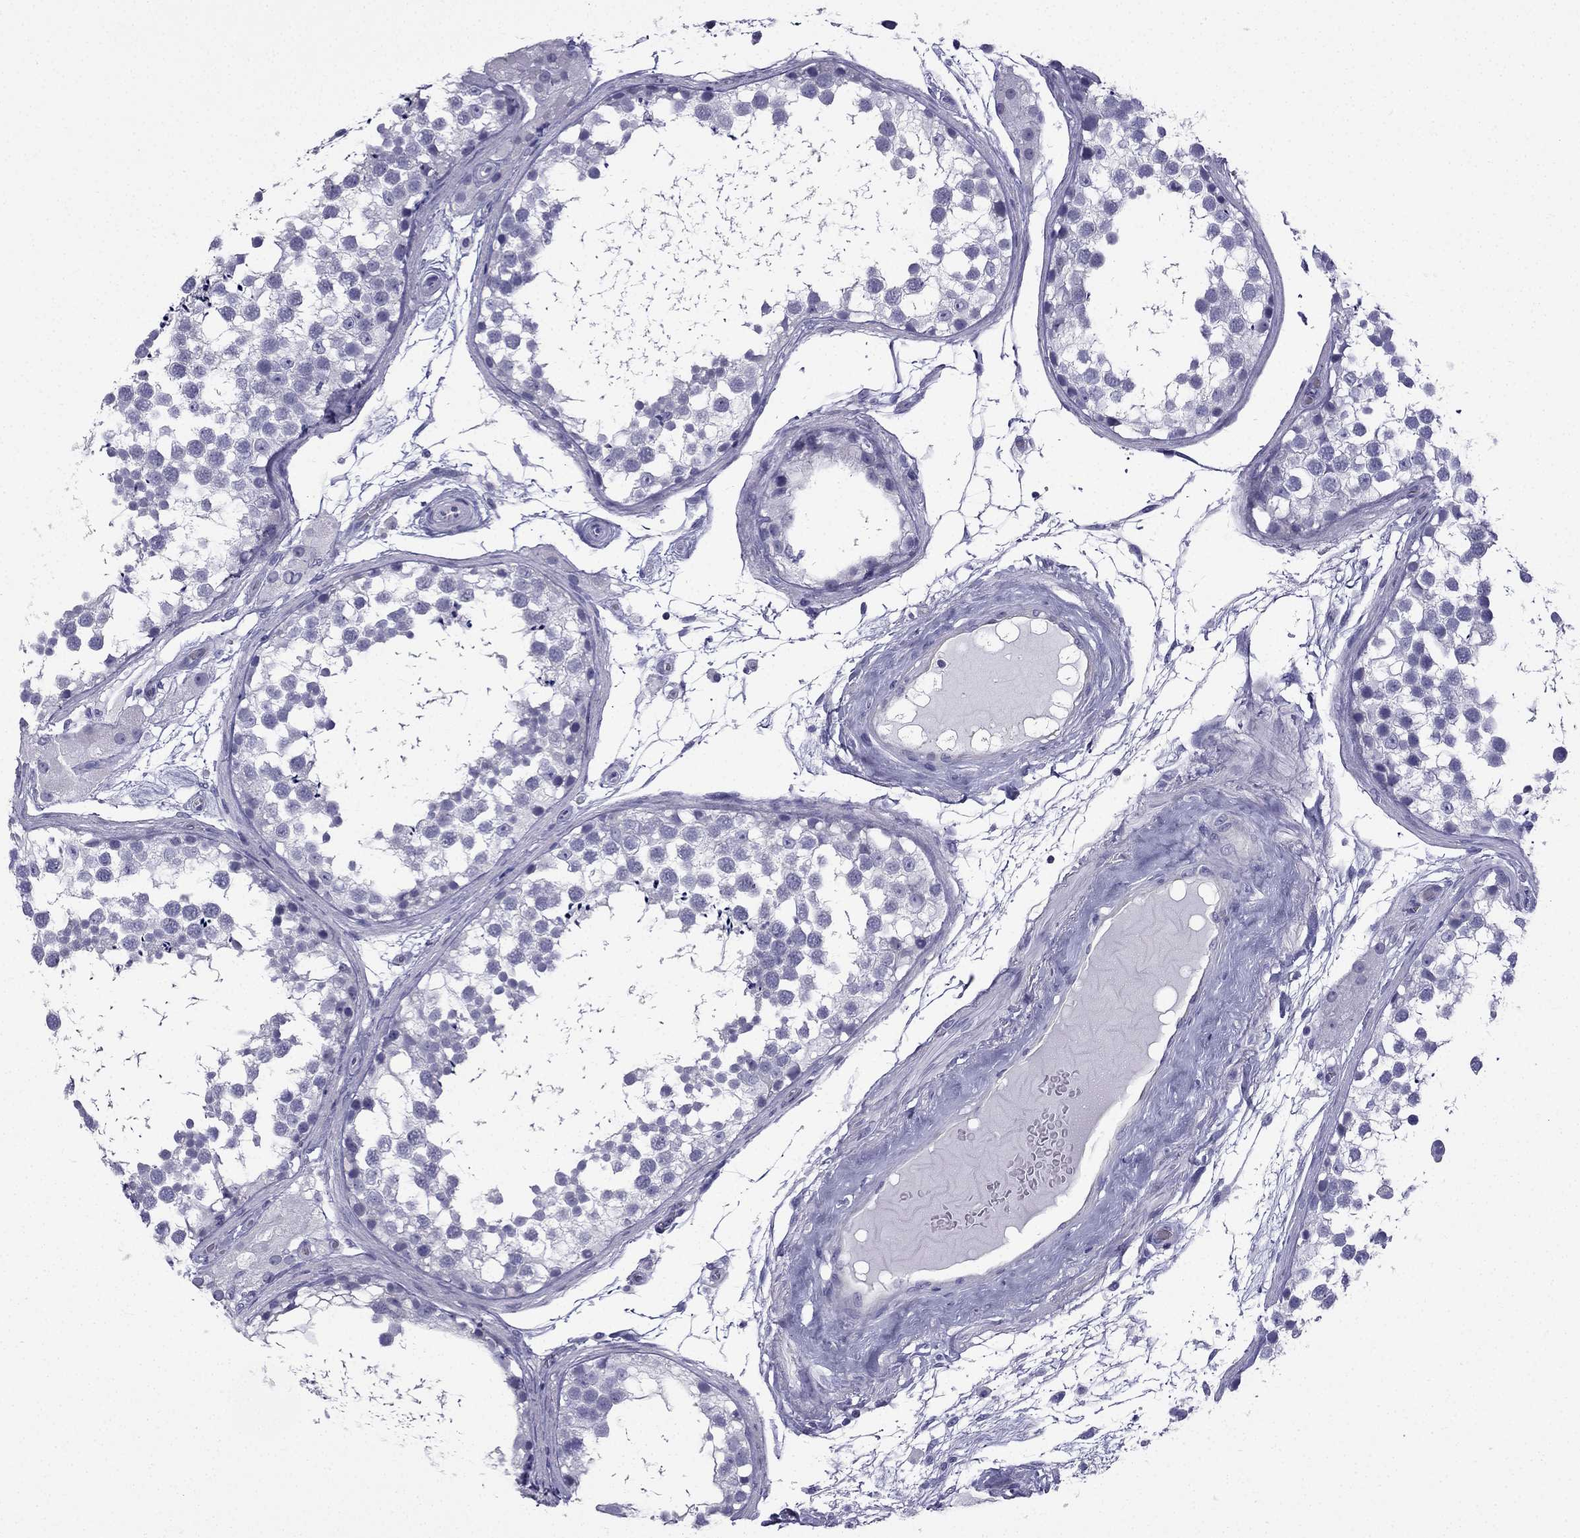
{"staining": {"intensity": "negative", "quantity": "none", "location": "none"}, "tissue": "testis", "cell_type": "Cells in seminiferous ducts", "image_type": "normal", "snomed": [{"axis": "morphology", "description": "Normal tissue, NOS"}, {"axis": "morphology", "description": "Seminoma, NOS"}, {"axis": "topography", "description": "Testis"}], "caption": "Protein analysis of benign testis demonstrates no significant expression in cells in seminiferous ducts.", "gene": "GJA8", "patient": {"sex": "male", "age": 65}}